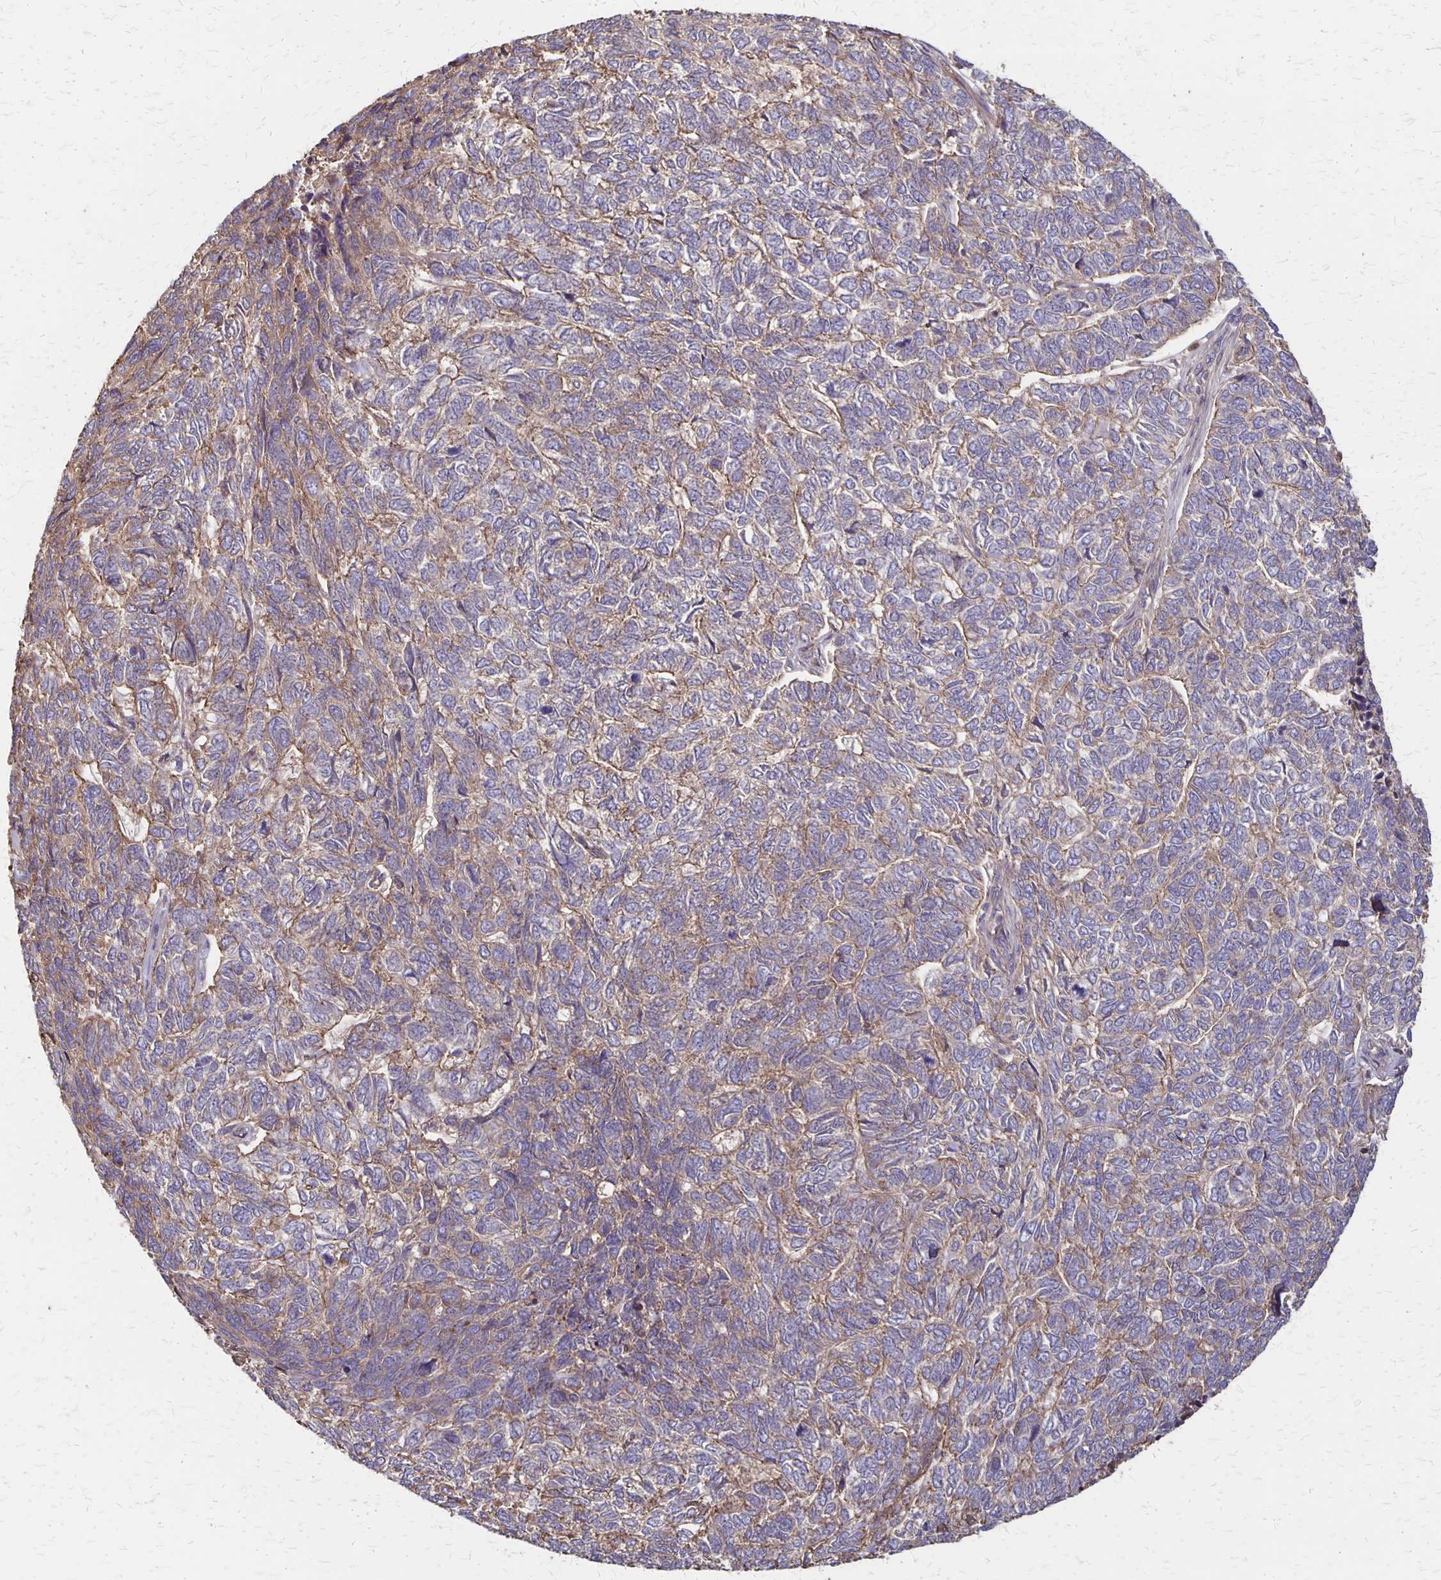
{"staining": {"intensity": "weak", "quantity": "25%-75%", "location": "cytoplasmic/membranous"}, "tissue": "skin cancer", "cell_type": "Tumor cells", "image_type": "cancer", "snomed": [{"axis": "morphology", "description": "Basal cell carcinoma"}, {"axis": "topography", "description": "Skin"}], "caption": "High-magnification brightfield microscopy of basal cell carcinoma (skin) stained with DAB (3,3'-diaminobenzidine) (brown) and counterstained with hematoxylin (blue). tumor cells exhibit weak cytoplasmic/membranous expression is identified in about25%-75% of cells.", "gene": "PROM2", "patient": {"sex": "female", "age": 65}}